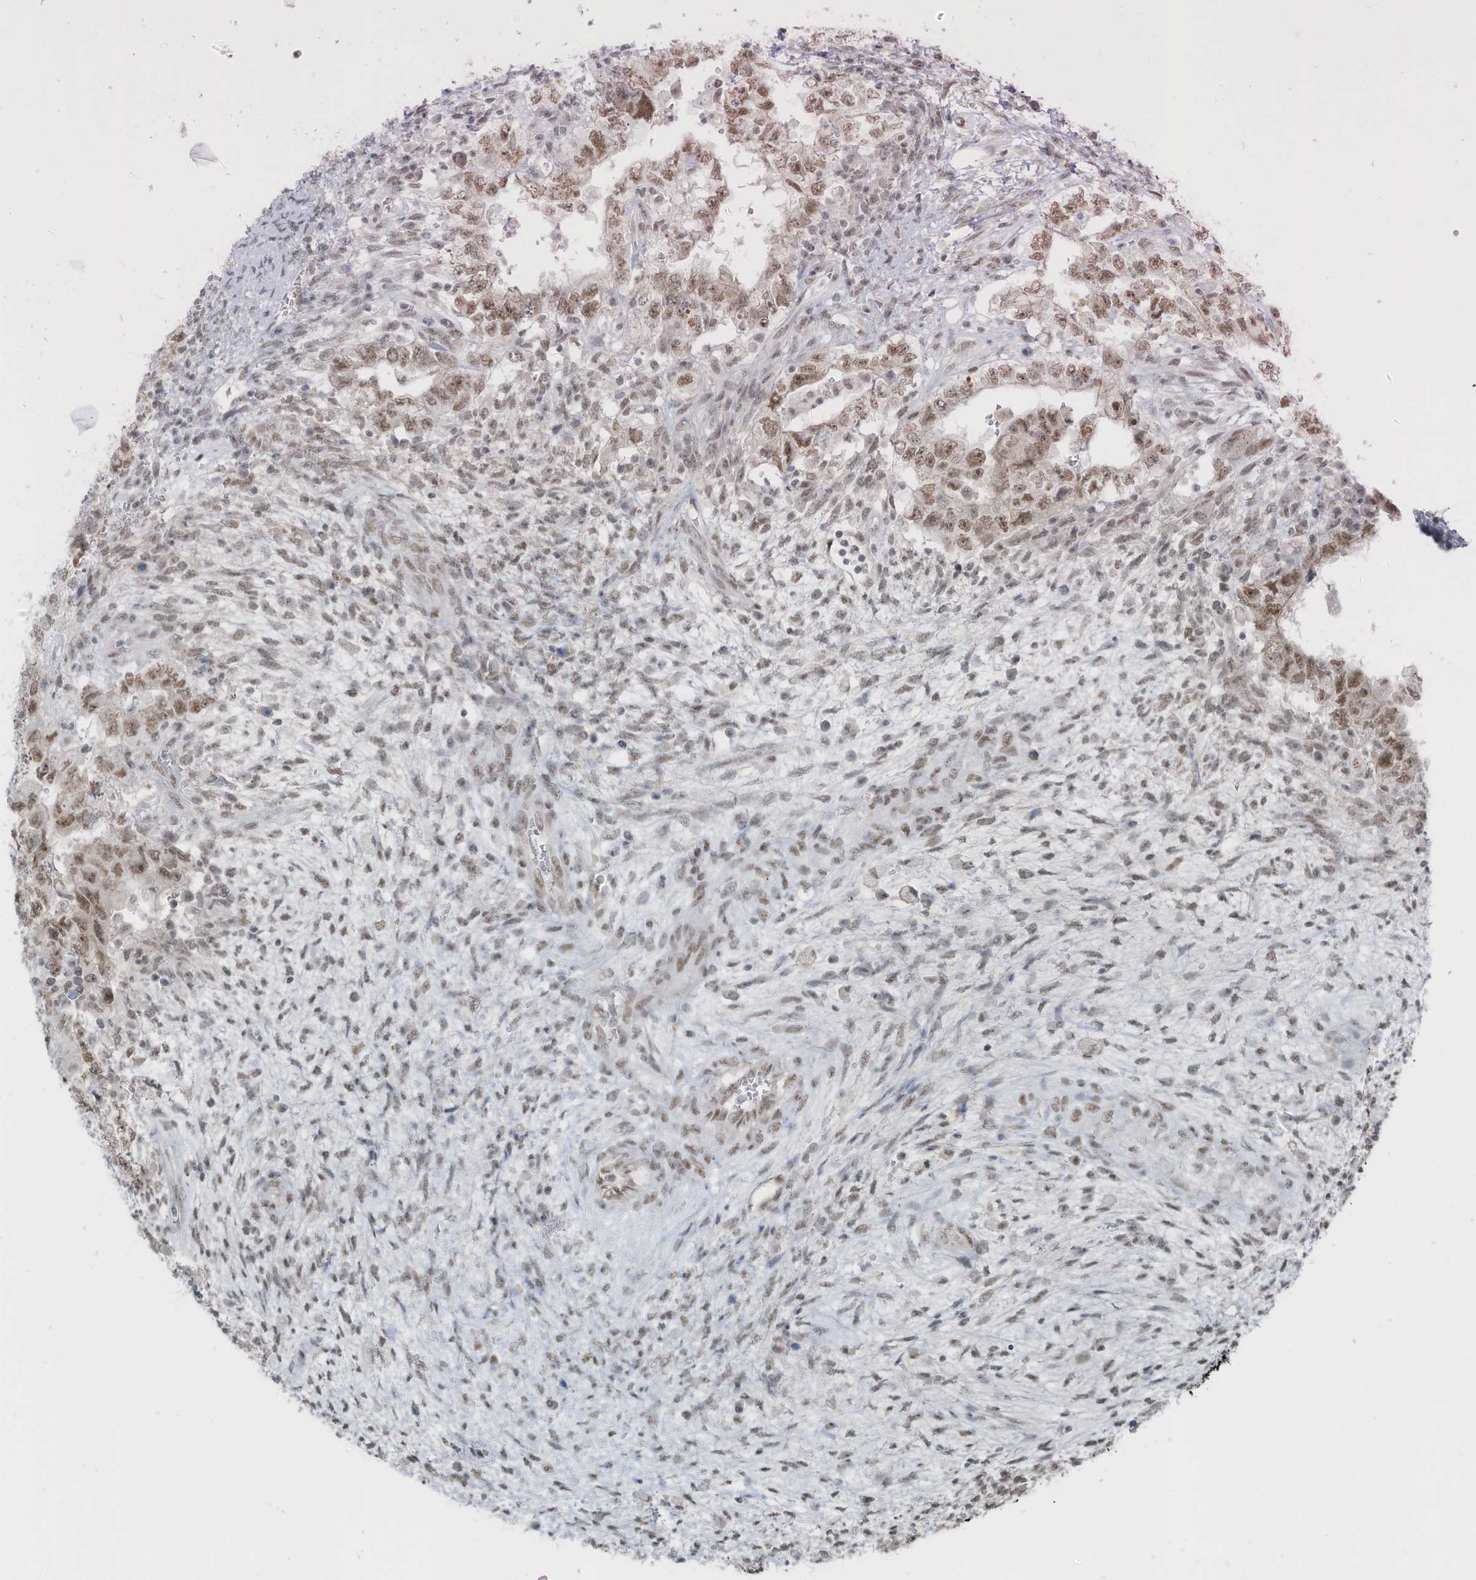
{"staining": {"intensity": "moderate", "quantity": ">75%", "location": "nuclear"}, "tissue": "testis cancer", "cell_type": "Tumor cells", "image_type": "cancer", "snomed": [{"axis": "morphology", "description": "Carcinoma, Embryonal, NOS"}, {"axis": "topography", "description": "Testis"}], "caption": "This photomicrograph displays immunohistochemistry staining of embryonal carcinoma (testis), with medium moderate nuclear staining in approximately >75% of tumor cells.", "gene": "WRNIP1", "patient": {"sex": "male", "age": 26}}